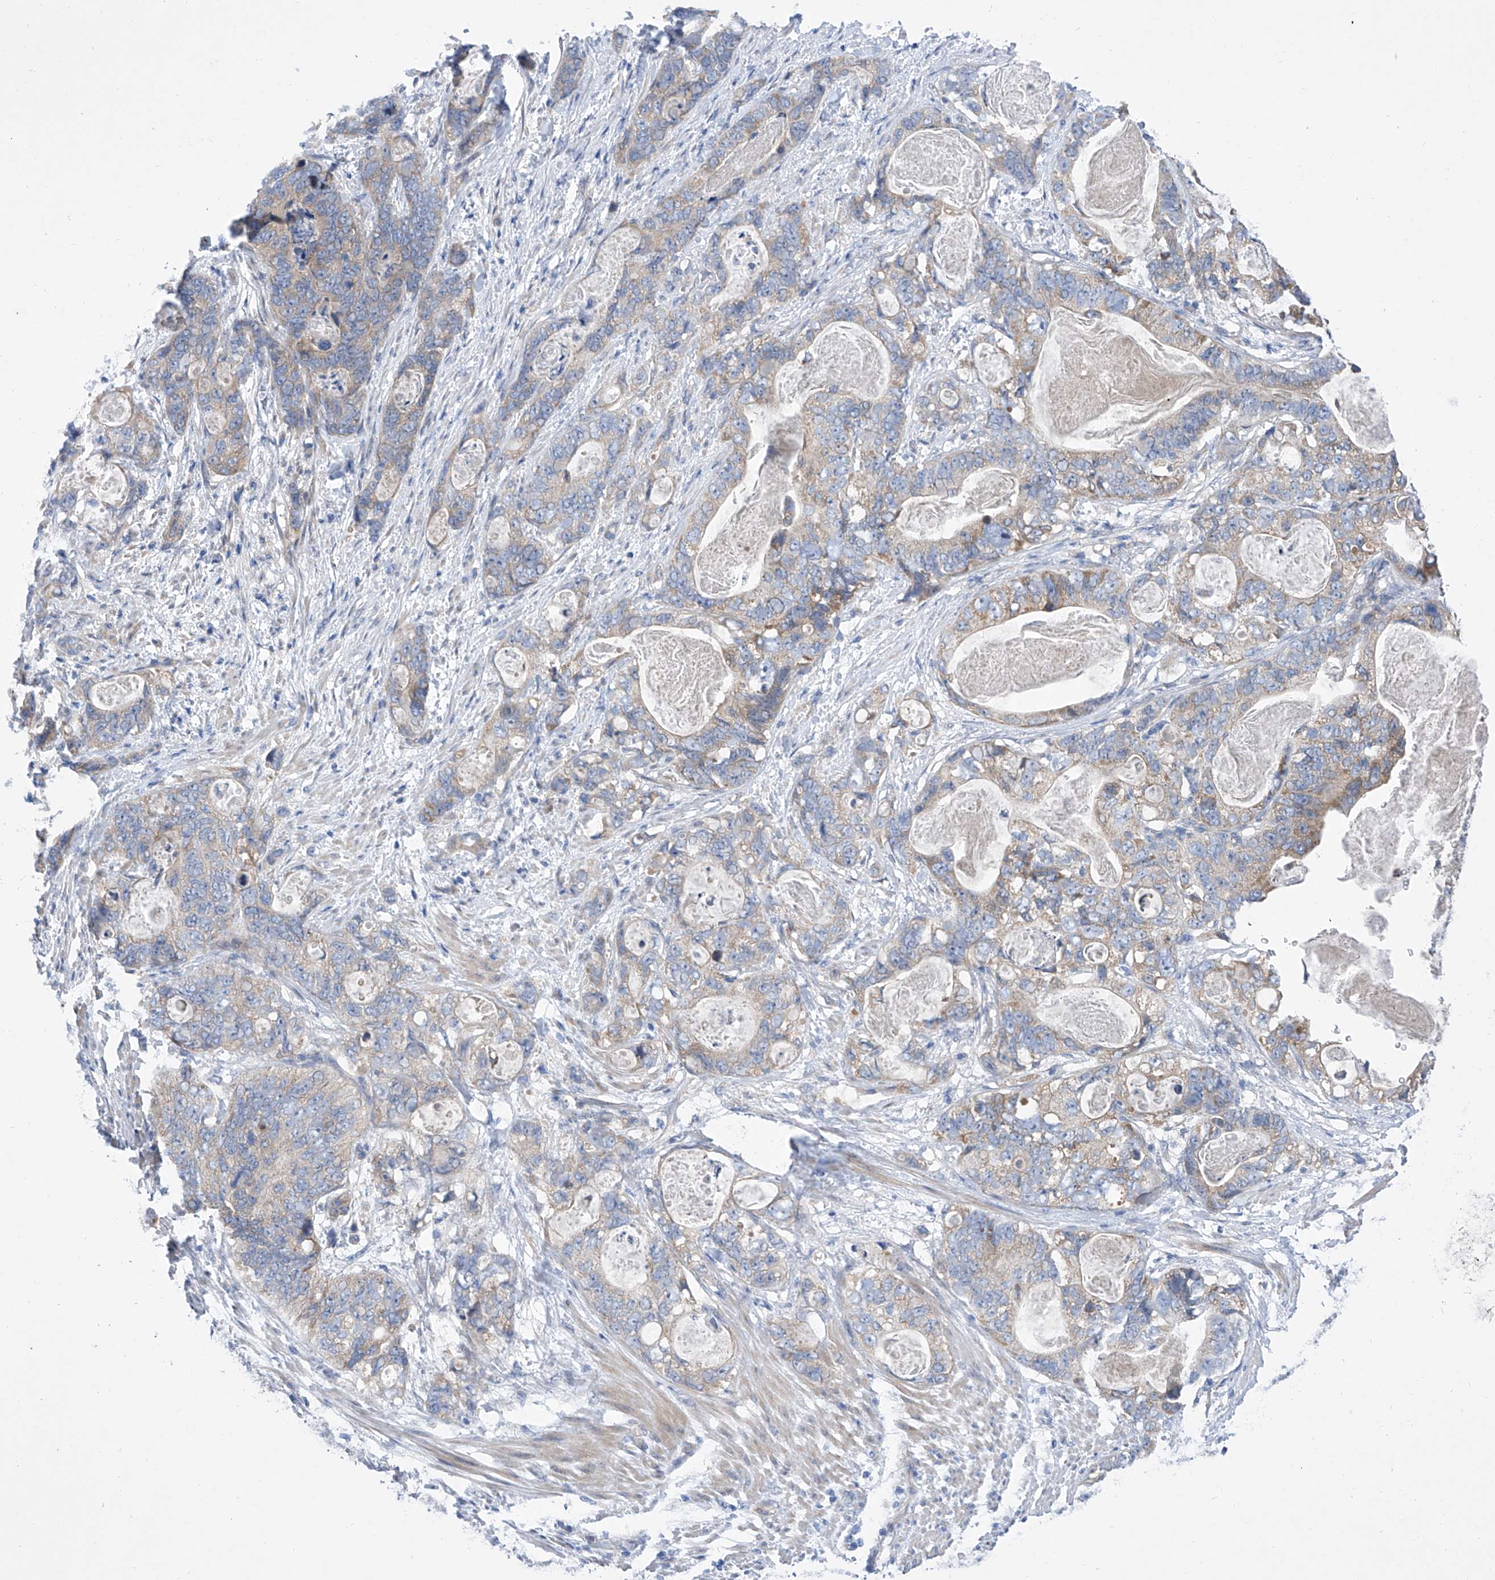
{"staining": {"intensity": "weak", "quantity": ">75%", "location": "cytoplasmic/membranous"}, "tissue": "stomach cancer", "cell_type": "Tumor cells", "image_type": "cancer", "snomed": [{"axis": "morphology", "description": "Normal tissue, NOS"}, {"axis": "morphology", "description": "Adenocarcinoma, NOS"}, {"axis": "topography", "description": "Stomach"}], "caption": "Brown immunohistochemical staining in stomach adenocarcinoma demonstrates weak cytoplasmic/membranous positivity in approximately >75% of tumor cells.", "gene": "SRBD1", "patient": {"sex": "female", "age": 89}}